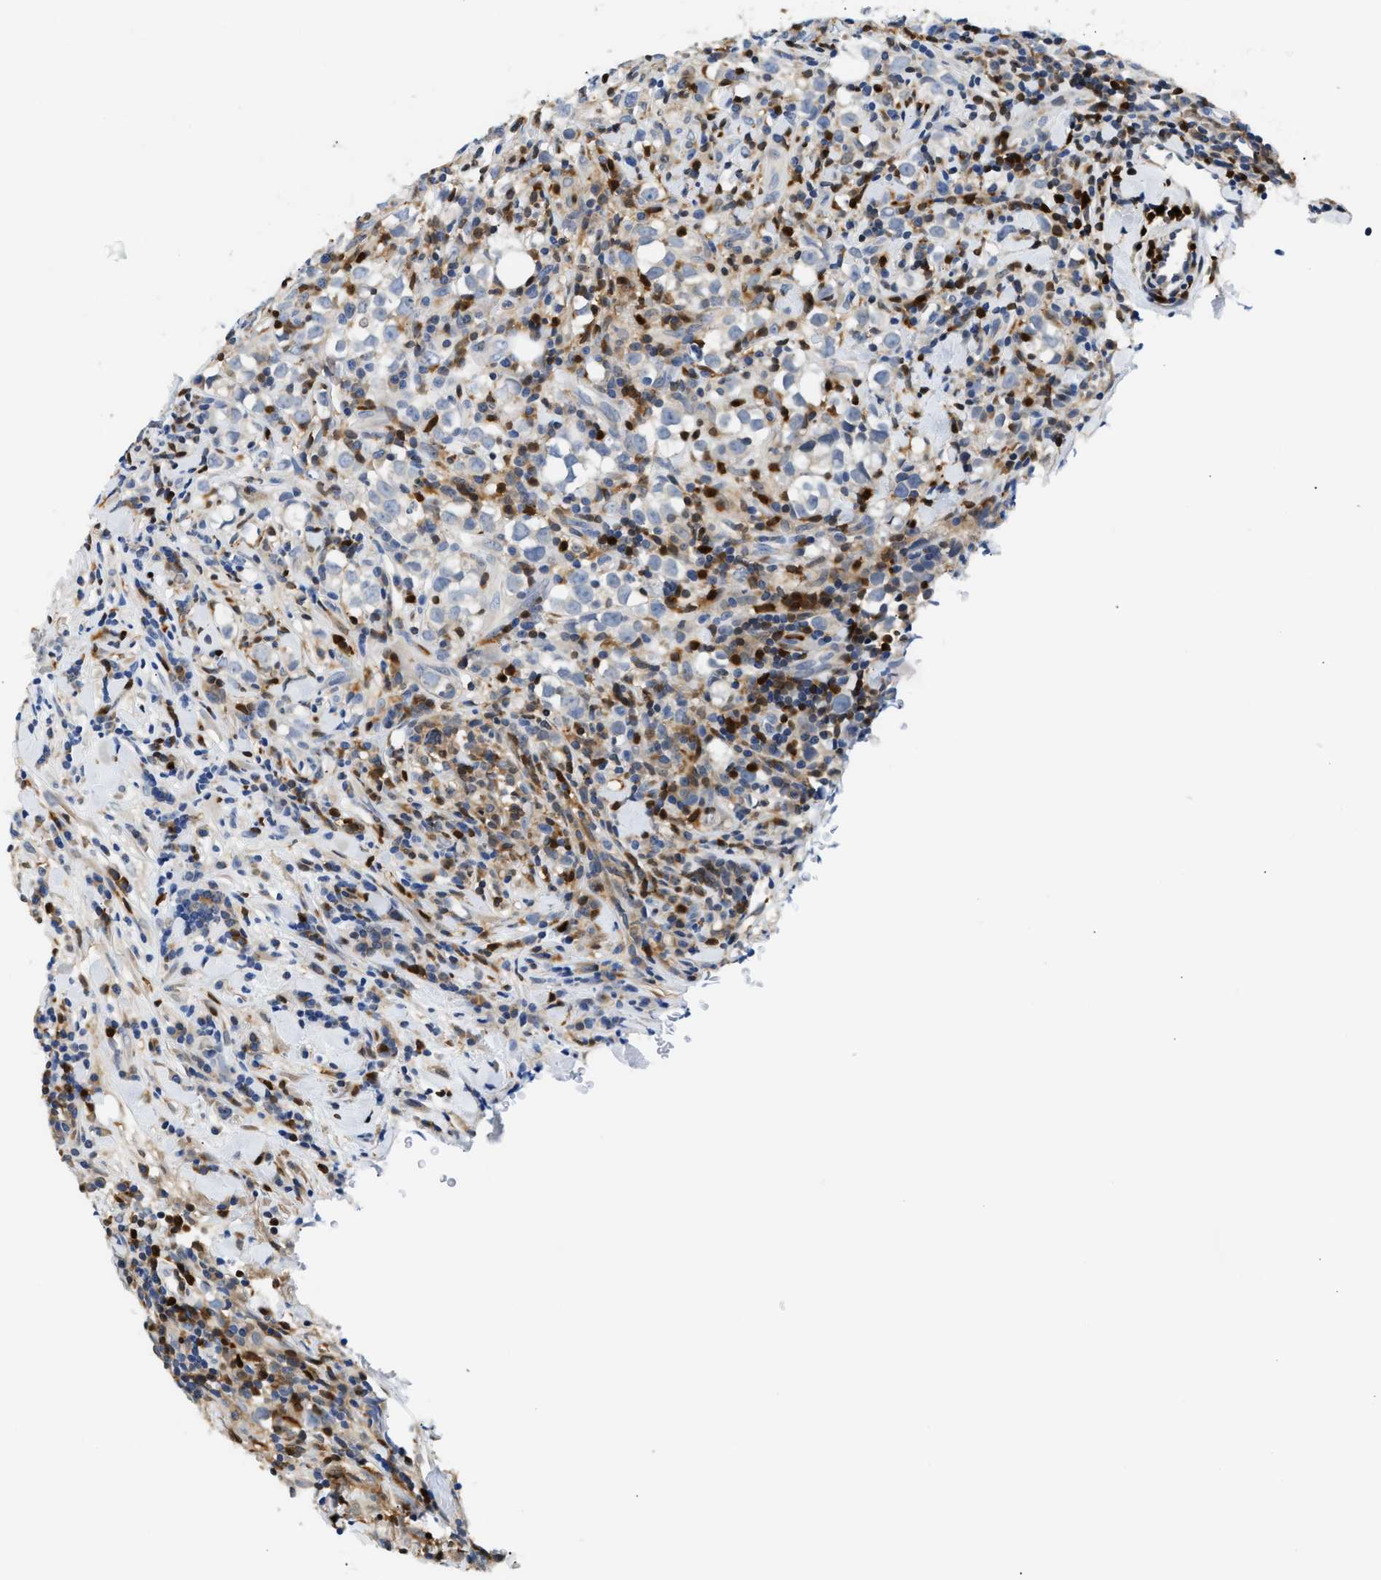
{"staining": {"intensity": "negative", "quantity": "none", "location": "none"}, "tissue": "testis cancer", "cell_type": "Tumor cells", "image_type": "cancer", "snomed": [{"axis": "morphology", "description": "Seminoma, NOS"}, {"axis": "morphology", "description": "Carcinoma, Embryonal, NOS"}, {"axis": "topography", "description": "Testis"}], "caption": "This is an immunohistochemistry (IHC) photomicrograph of testis cancer (embryonal carcinoma). There is no expression in tumor cells.", "gene": "SLIT2", "patient": {"sex": "male", "age": 36}}